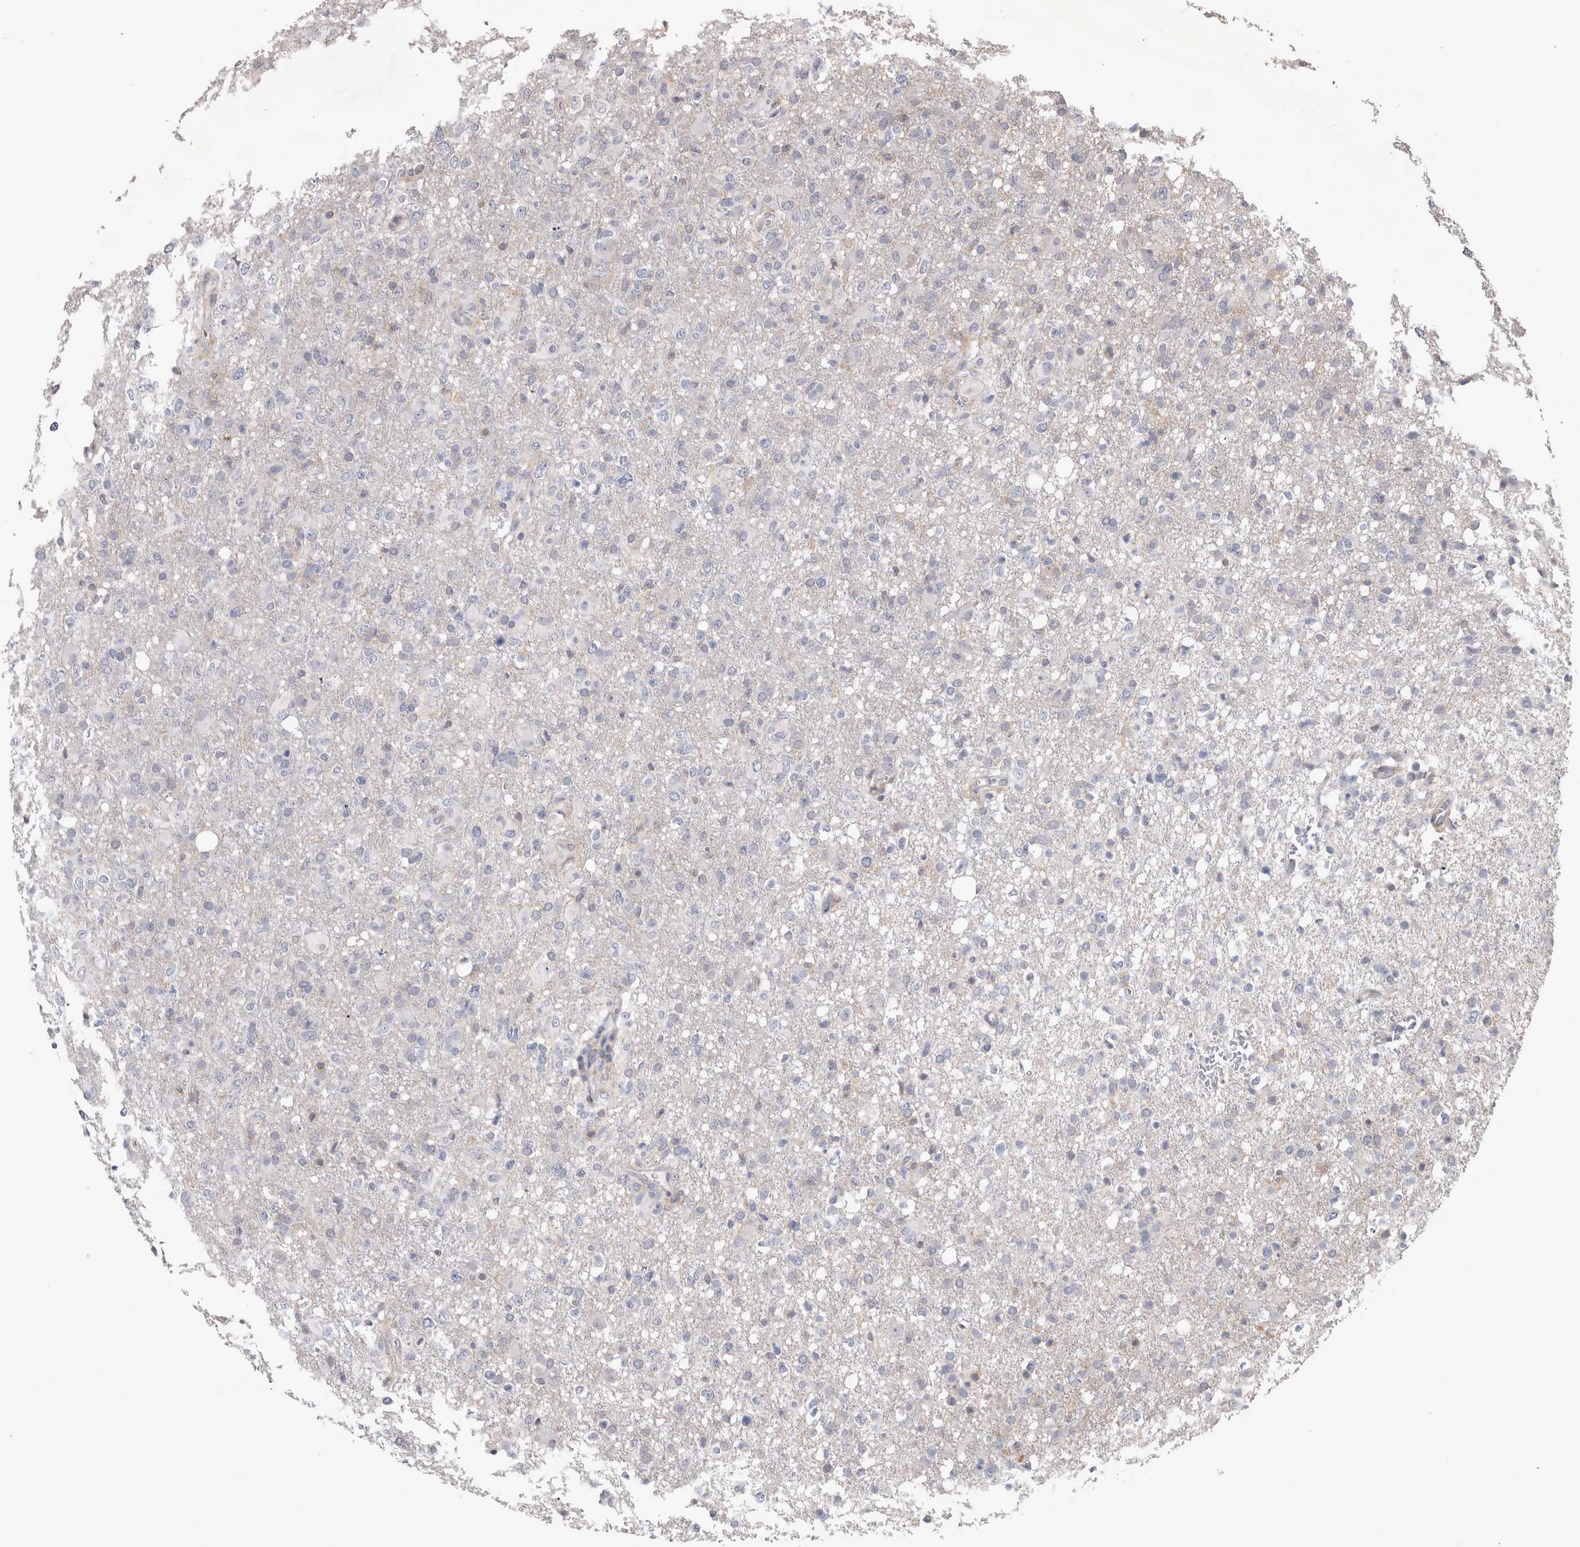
{"staining": {"intensity": "negative", "quantity": "none", "location": "none"}, "tissue": "glioma", "cell_type": "Tumor cells", "image_type": "cancer", "snomed": [{"axis": "morphology", "description": "Glioma, malignant, High grade"}, {"axis": "topography", "description": "Brain"}], "caption": "DAB (3,3'-diaminobenzidine) immunohistochemical staining of glioma demonstrates no significant expression in tumor cells.", "gene": "SPATA48", "patient": {"sex": "female", "age": 57}}